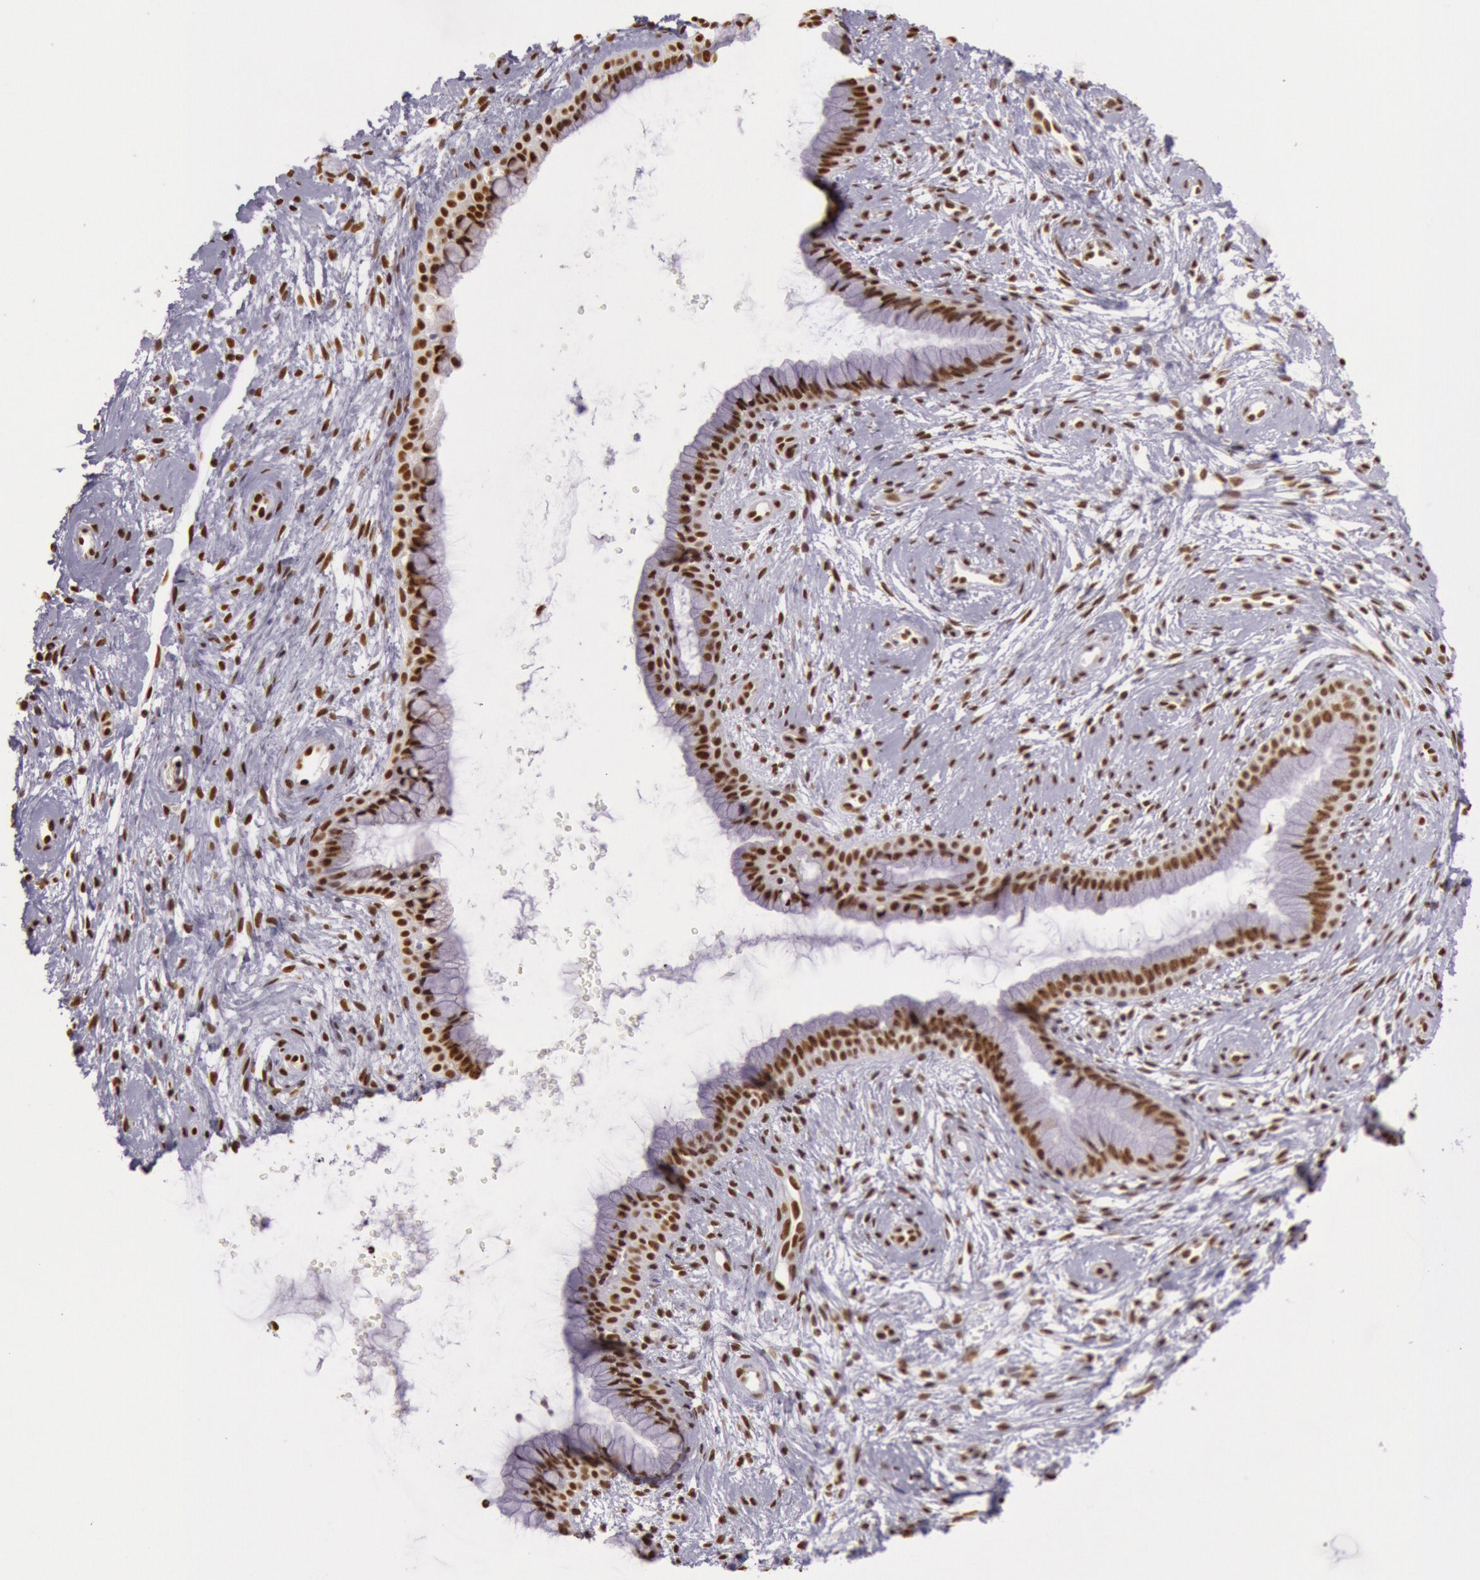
{"staining": {"intensity": "moderate", "quantity": ">75%", "location": "nuclear"}, "tissue": "cervix", "cell_type": "Glandular cells", "image_type": "normal", "snomed": [{"axis": "morphology", "description": "Normal tissue, NOS"}, {"axis": "topography", "description": "Cervix"}], "caption": "Protein expression analysis of benign cervix exhibits moderate nuclear positivity in about >75% of glandular cells. The protein is stained brown, and the nuclei are stained in blue (DAB (3,3'-diaminobenzidine) IHC with brightfield microscopy, high magnification).", "gene": "HNRNPH1", "patient": {"sex": "female", "age": 39}}